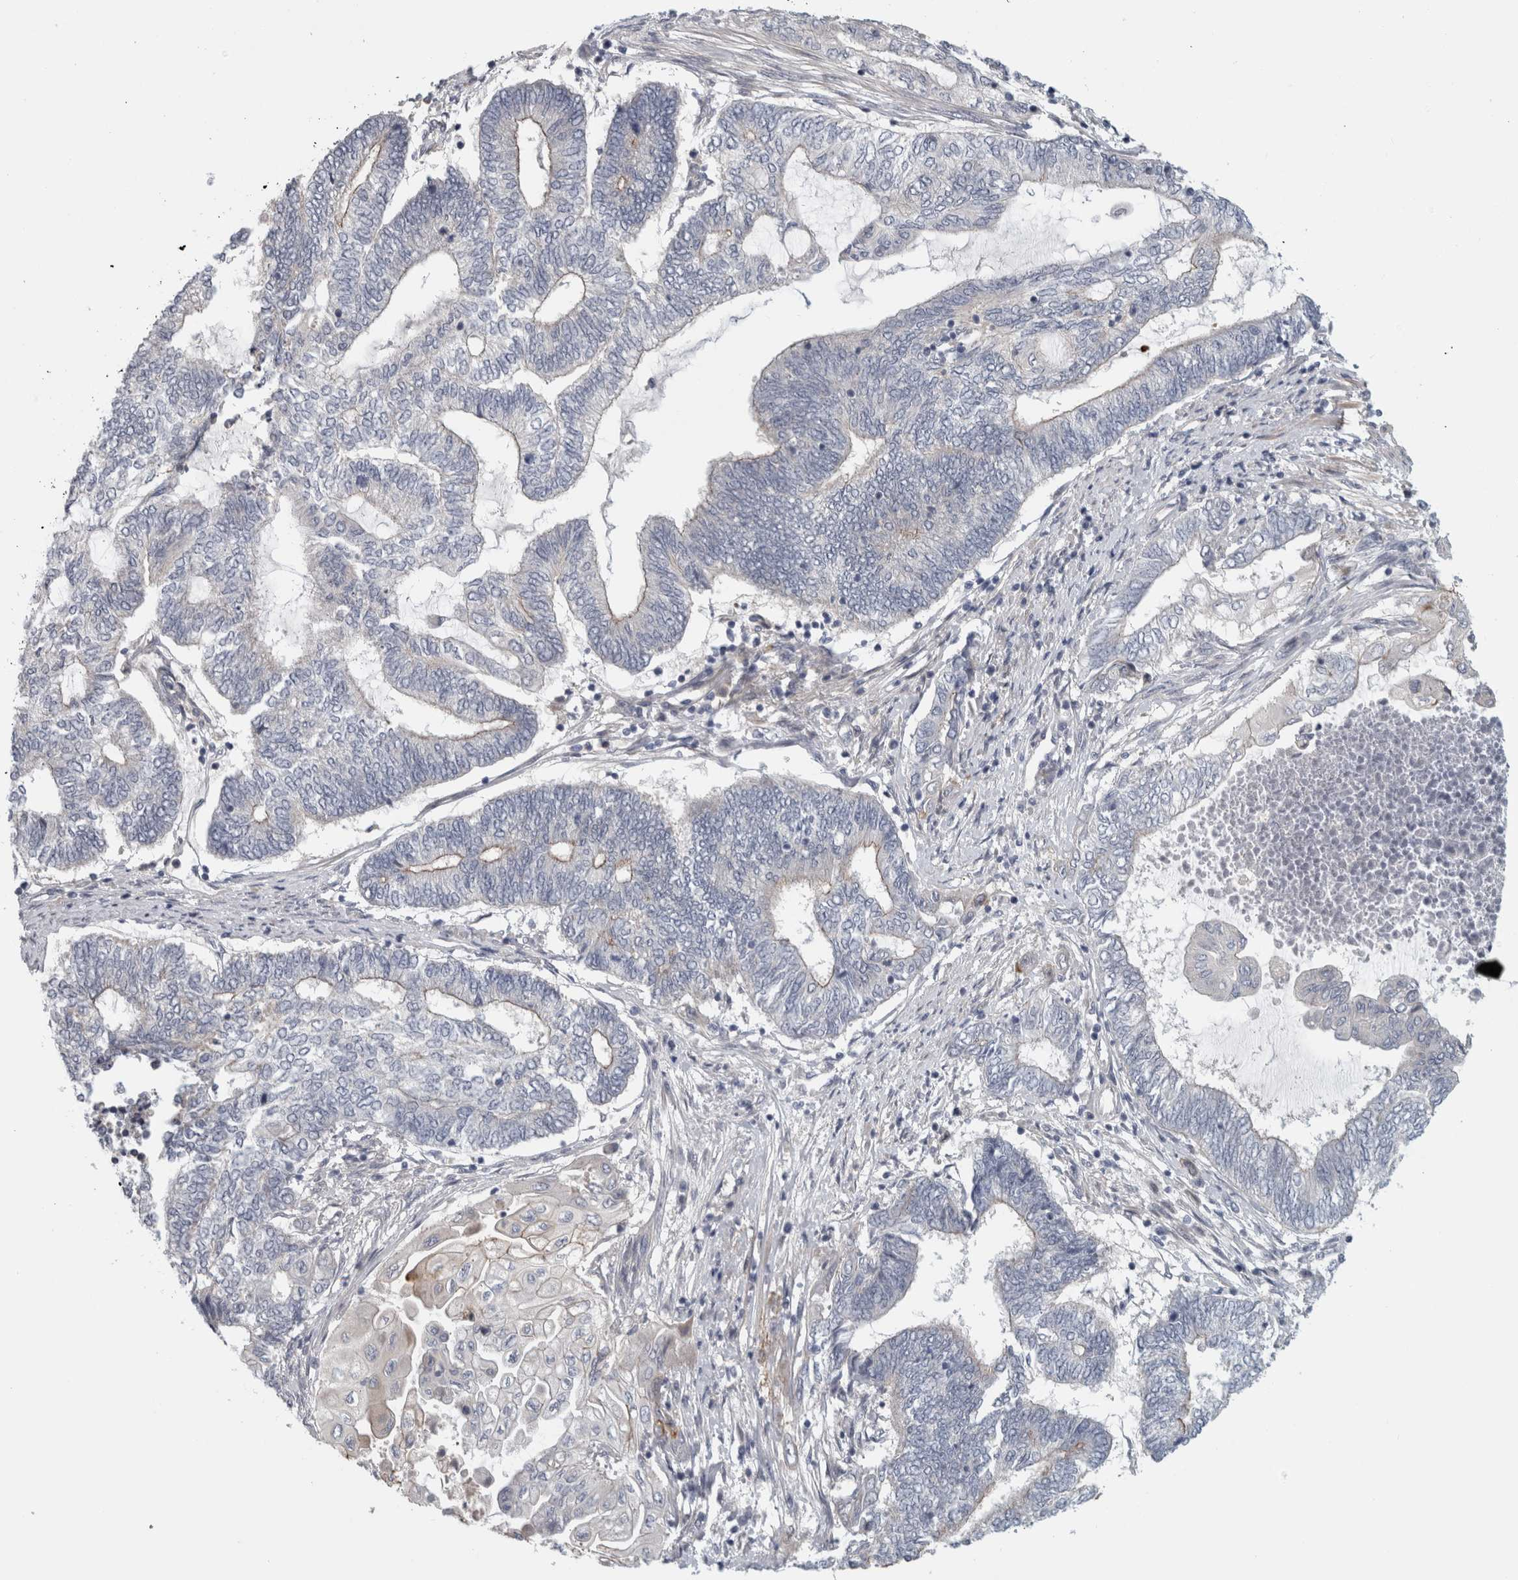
{"staining": {"intensity": "negative", "quantity": "none", "location": "none"}, "tissue": "endometrial cancer", "cell_type": "Tumor cells", "image_type": "cancer", "snomed": [{"axis": "morphology", "description": "Adenocarcinoma, NOS"}, {"axis": "topography", "description": "Uterus"}, {"axis": "topography", "description": "Endometrium"}], "caption": "High magnification brightfield microscopy of endometrial cancer (adenocarcinoma) stained with DAB (3,3'-diaminobenzidine) (brown) and counterstained with hematoxylin (blue): tumor cells show no significant positivity.", "gene": "ZNF804B", "patient": {"sex": "female", "age": 70}}